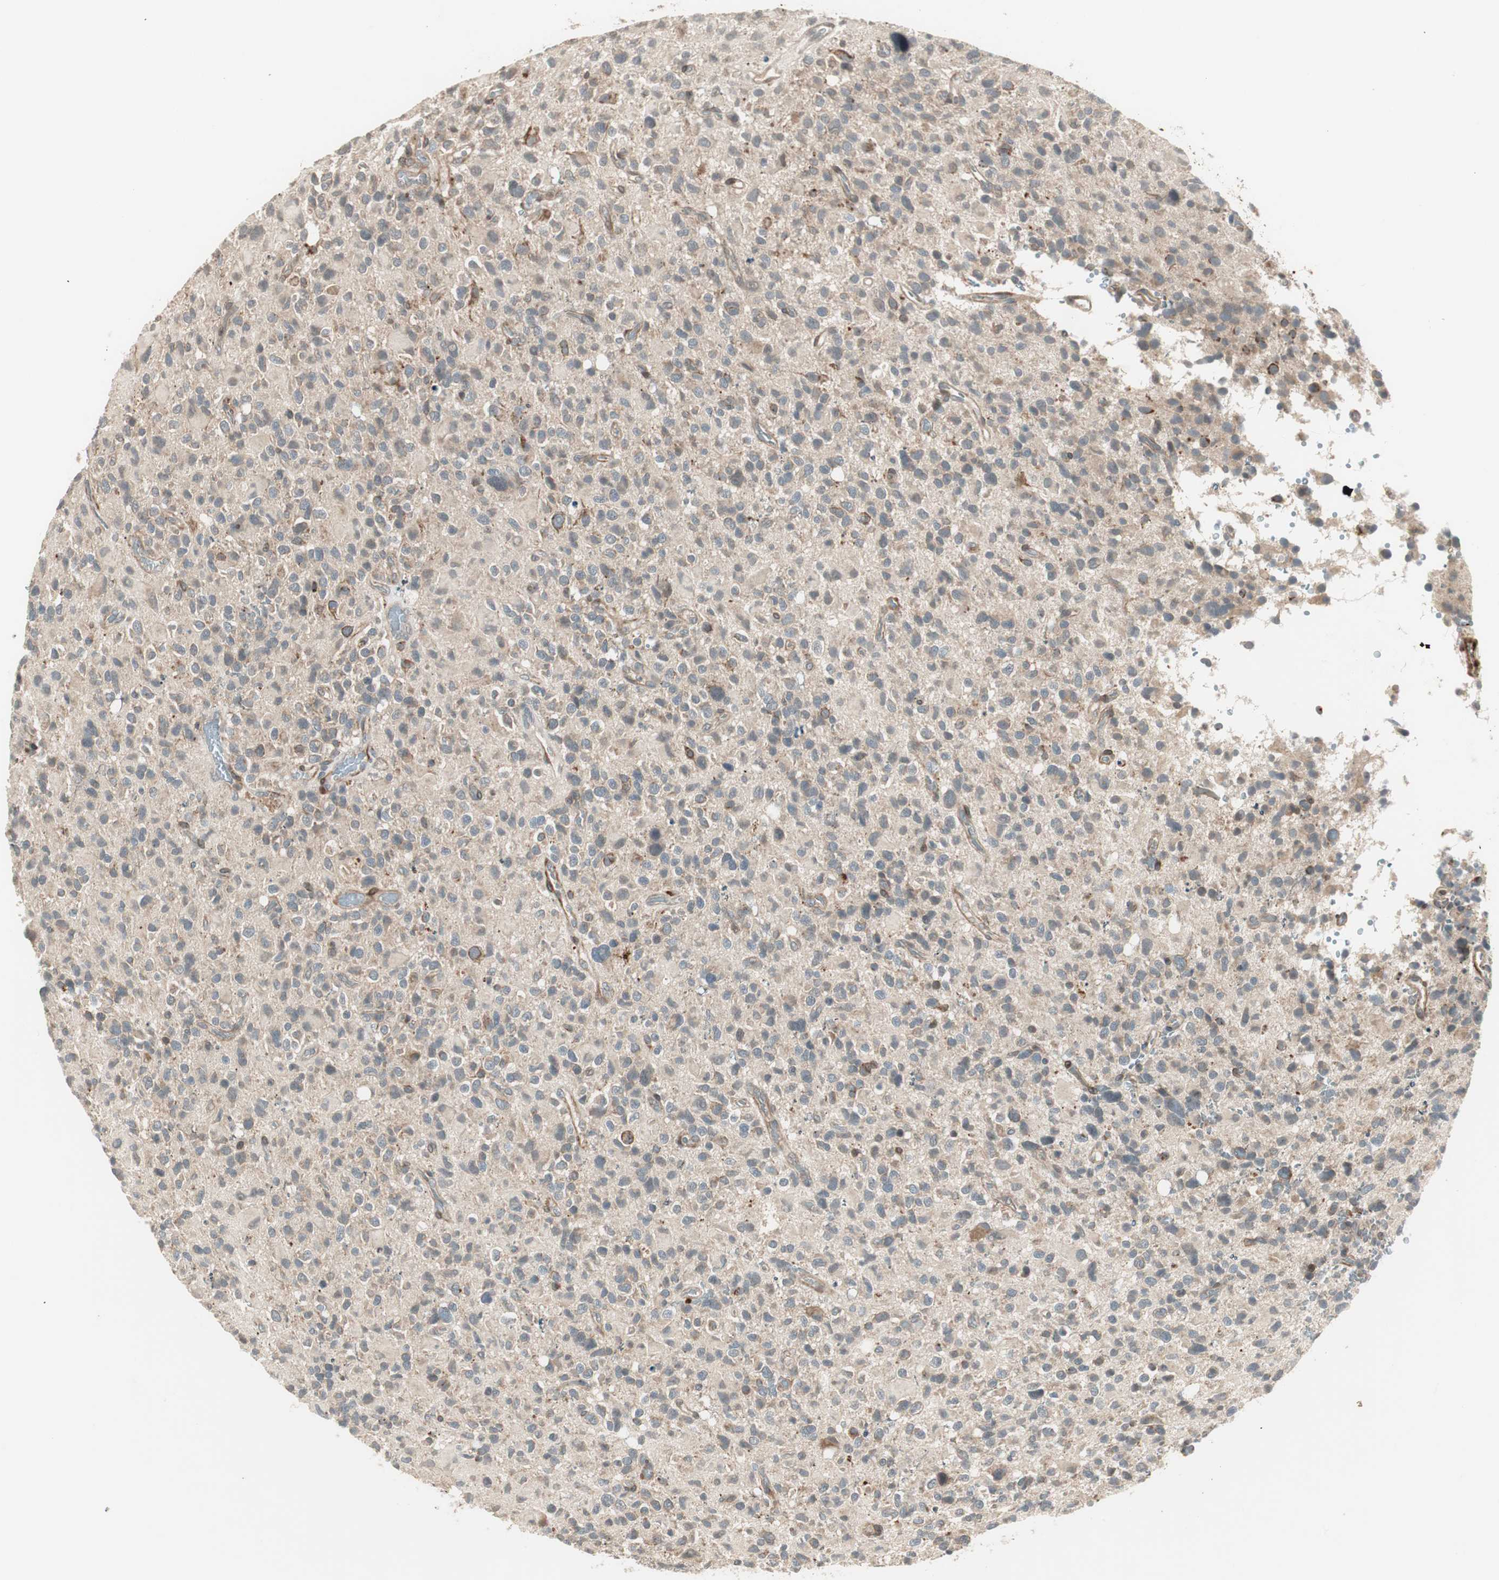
{"staining": {"intensity": "weak", "quantity": "25%-75%", "location": "cytoplasmic/membranous"}, "tissue": "glioma", "cell_type": "Tumor cells", "image_type": "cancer", "snomed": [{"axis": "morphology", "description": "Glioma, malignant, High grade"}, {"axis": "topography", "description": "Brain"}], "caption": "Human glioma stained with a protein marker demonstrates weak staining in tumor cells.", "gene": "SFRP1", "patient": {"sex": "male", "age": 48}}